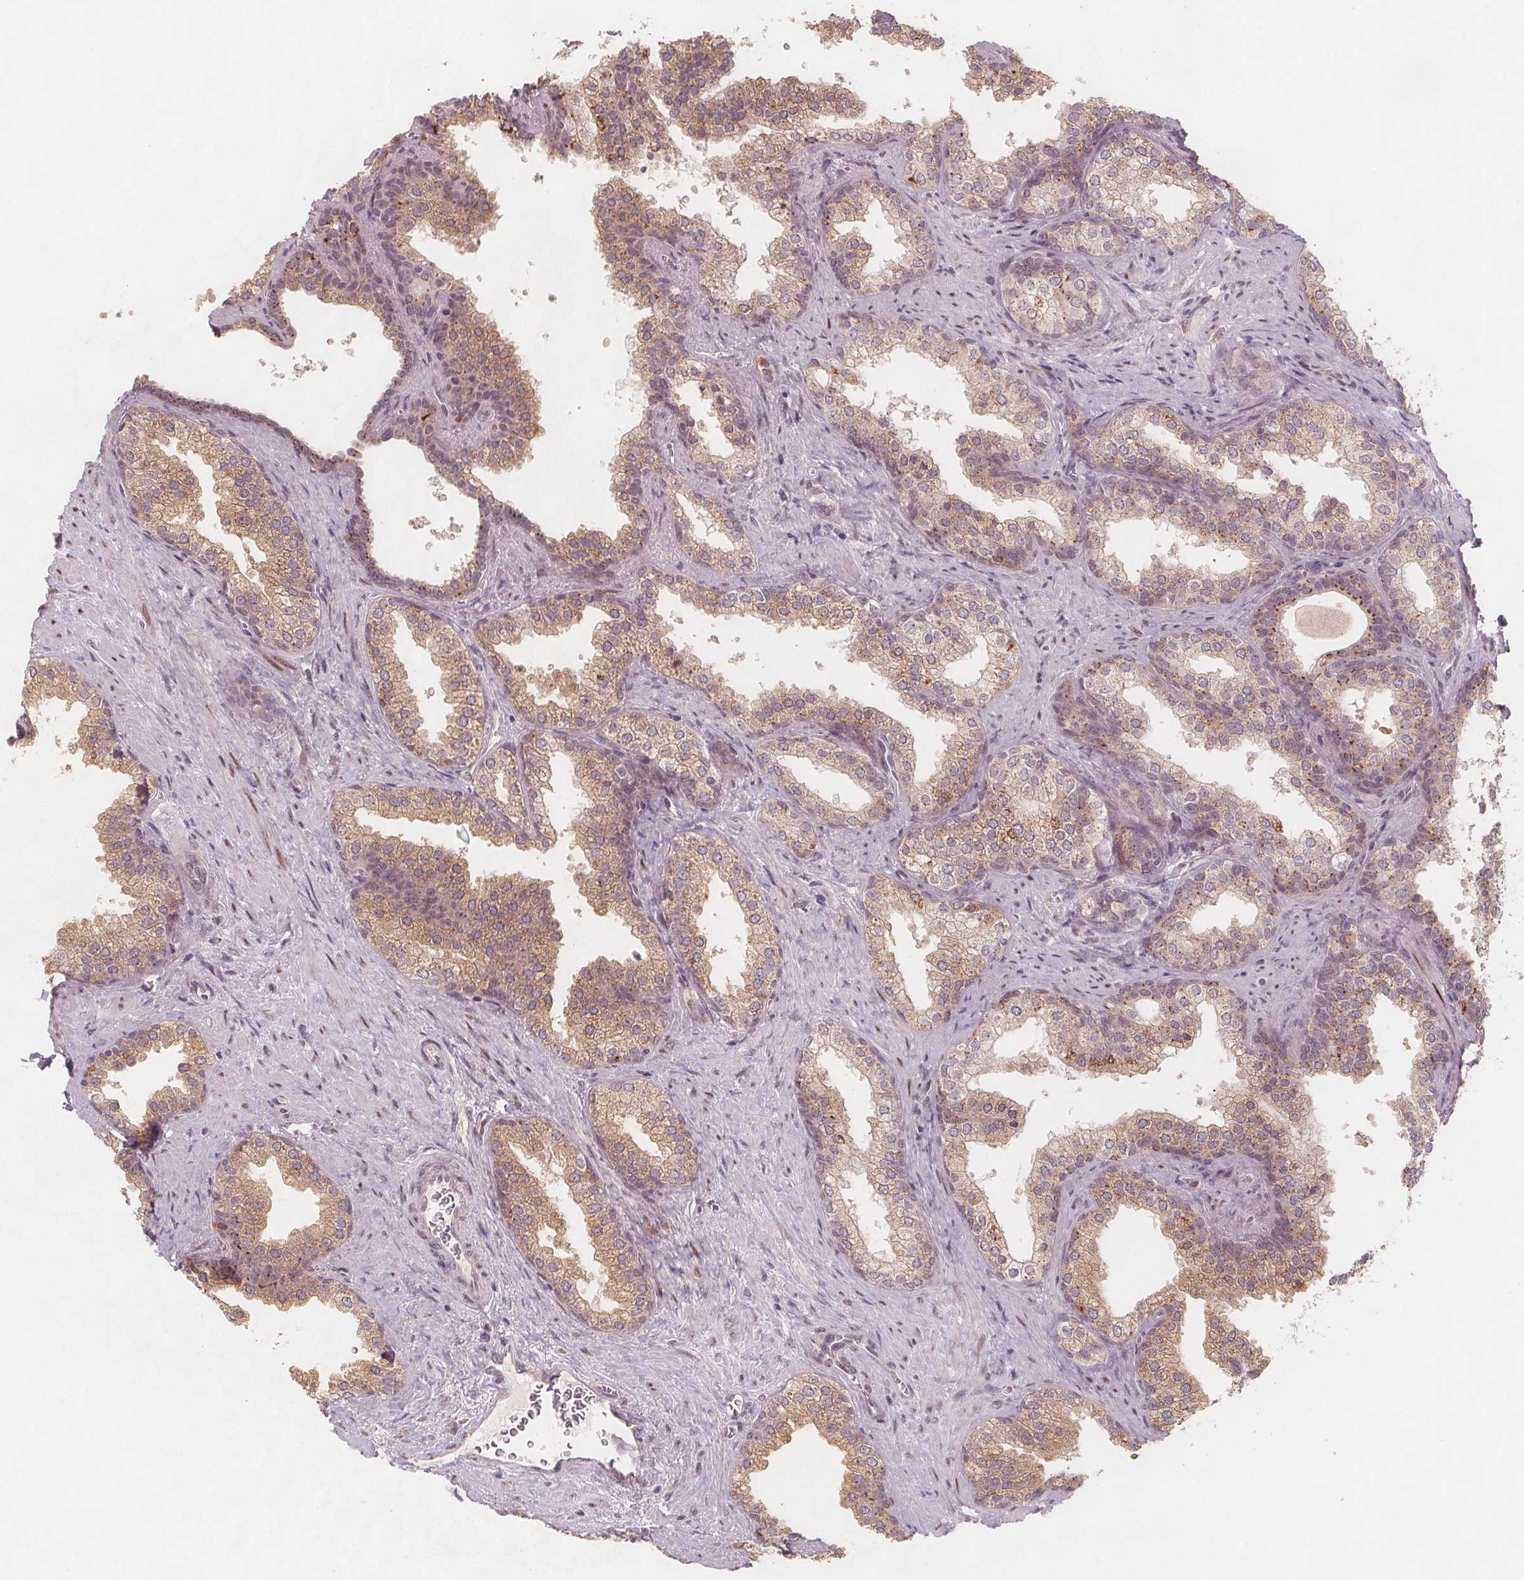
{"staining": {"intensity": "moderate", "quantity": ">75%", "location": "cytoplasmic/membranous"}, "tissue": "prostate", "cell_type": "Glandular cells", "image_type": "normal", "snomed": [{"axis": "morphology", "description": "Normal tissue, NOS"}, {"axis": "topography", "description": "Prostate"}], "caption": "IHC photomicrograph of benign human prostate stained for a protein (brown), which reveals medium levels of moderate cytoplasmic/membranous staining in approximately >75% of glandular cells.", "gene": "NCSTN", "patient": {"sex": "male", "age": 79}}